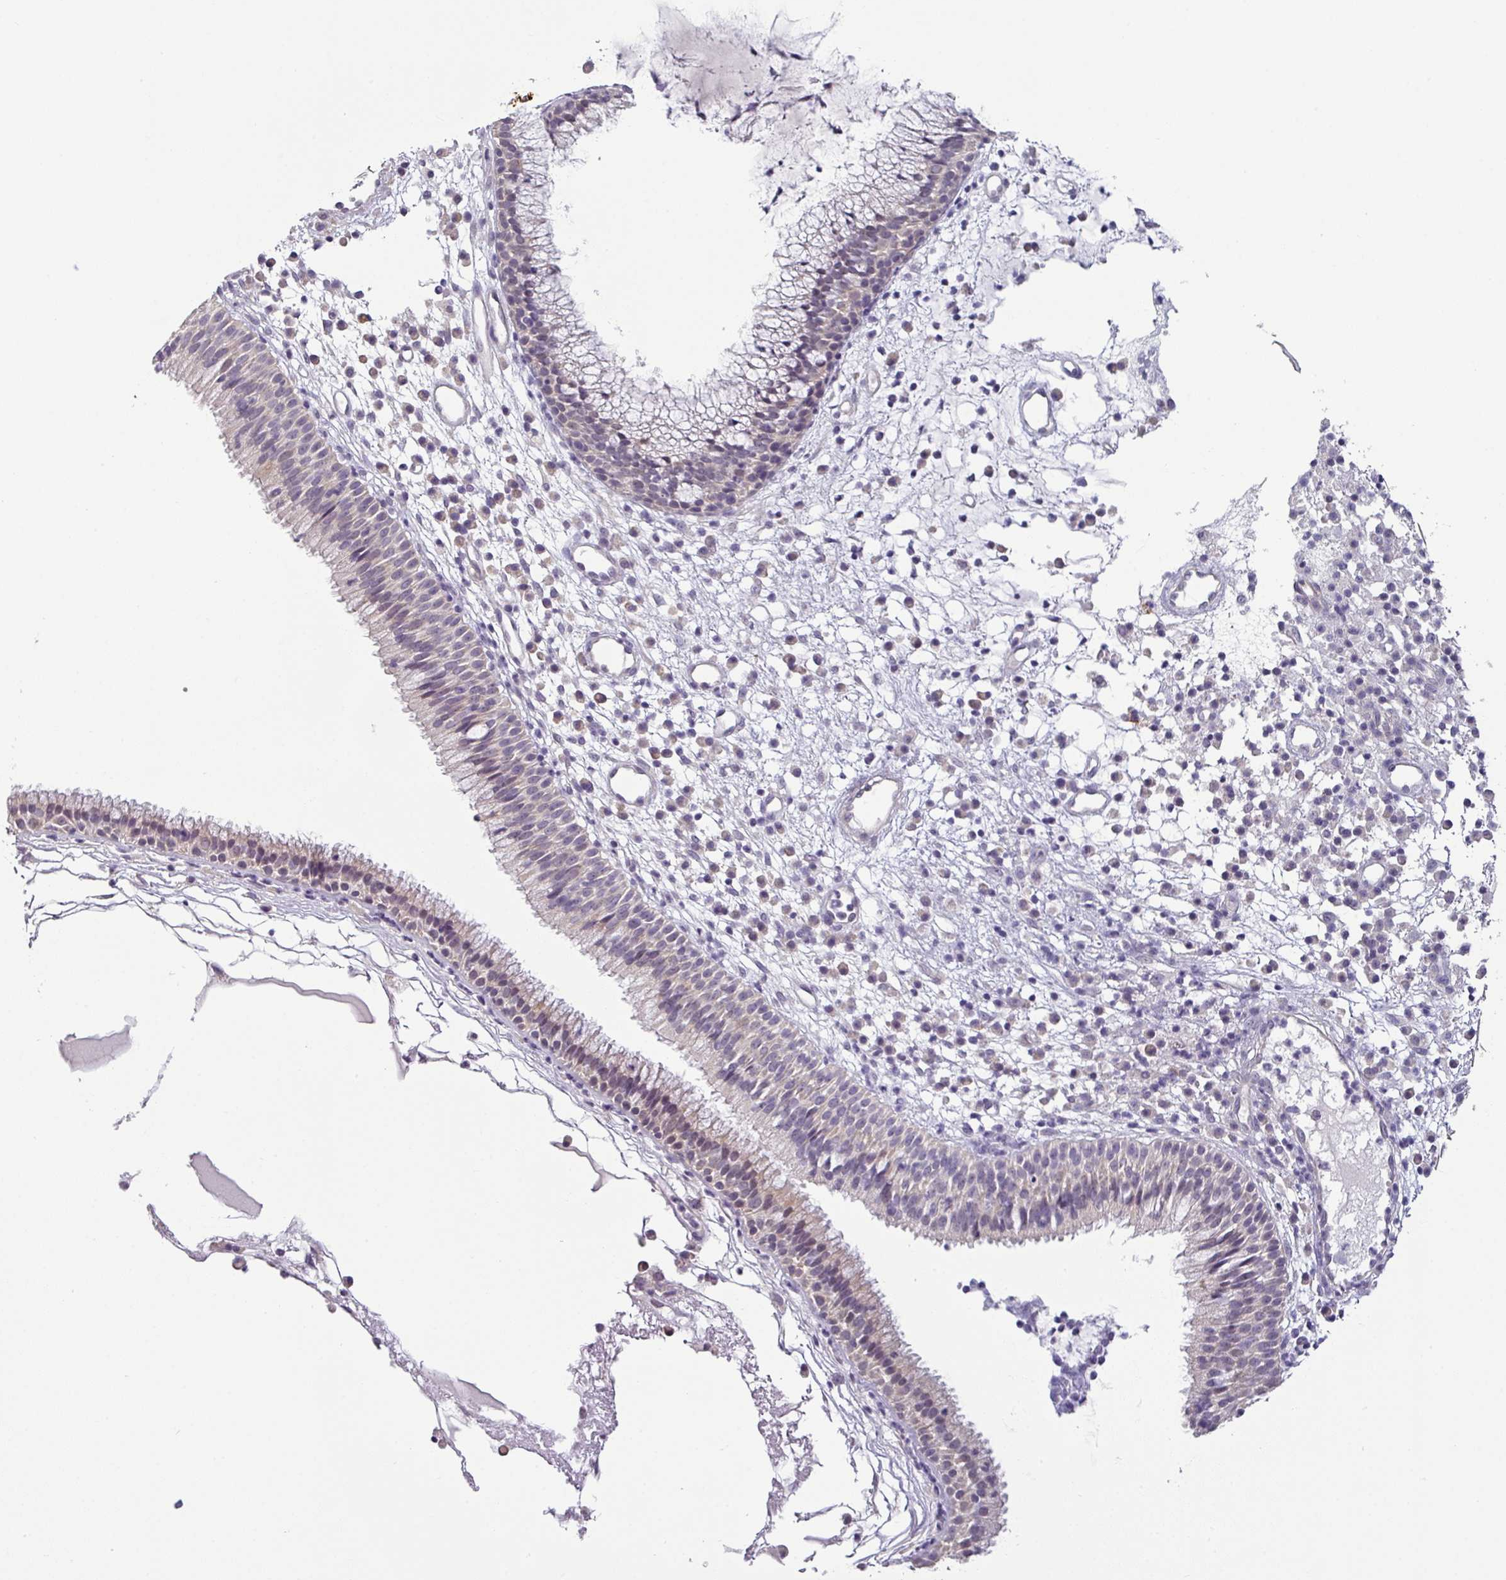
{"staining": {"intensity": "weak", "quantity": "<25%", "location": "cytoplasmic/membranous"}, "tissue": "nasopharynx", "cell_type": "Respiratory epithelial cells", "image_type": "normal", "snomed": [{"axis": "morphology", "description": "Normal tissue, NOS"}, {"axis": "topography", "description": "Nasopharynx"}], "caption": "This micrograph is of normal nasopharynx stained with immunohistochemistry to label a protein in brown with the nuclei are counter-stained blue. There is no staining in respiratory epithelial cells.", "gene": "OR52D1", "patient": {"sex": "male", "age": 21}}